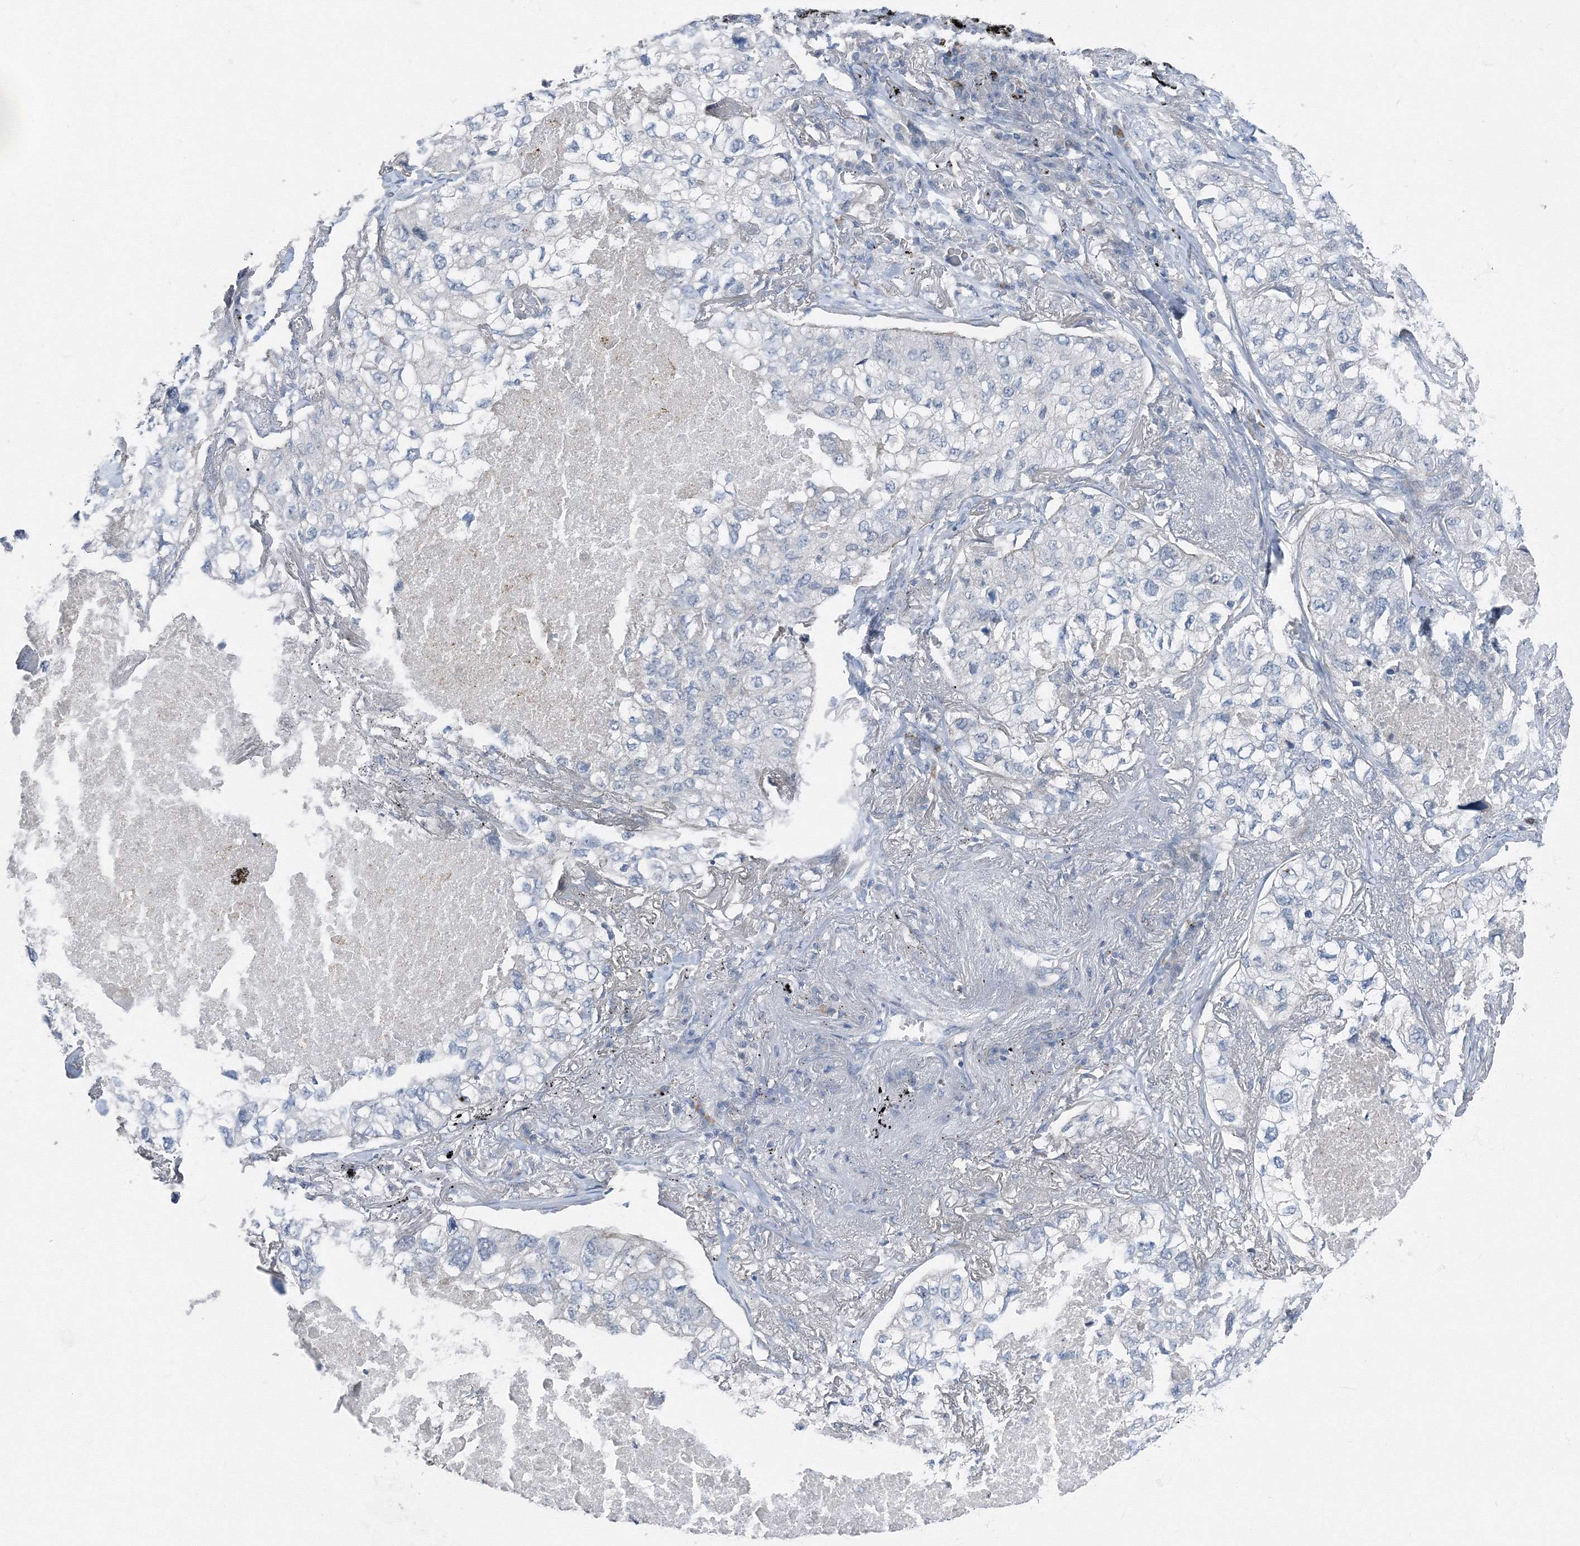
{"staining": {"intensity": "negative", "quantity": "none", "location": "none"}, "tissue": "lung cancer", "cell_type": "Tumor cells", "image_type": "cancer", "snomed": [{"axis": "morphology", "description": "Adenocarcinoma, NOS"}, {"axis": "topography", "description": "Lung"}], "caption": "This is an immunohistochemistry micrograph of human lung adenocarcinoma. There is no expression in tumor cells.", "gene": "AASDH", "patient": {"sex": "male", "age": 65}}